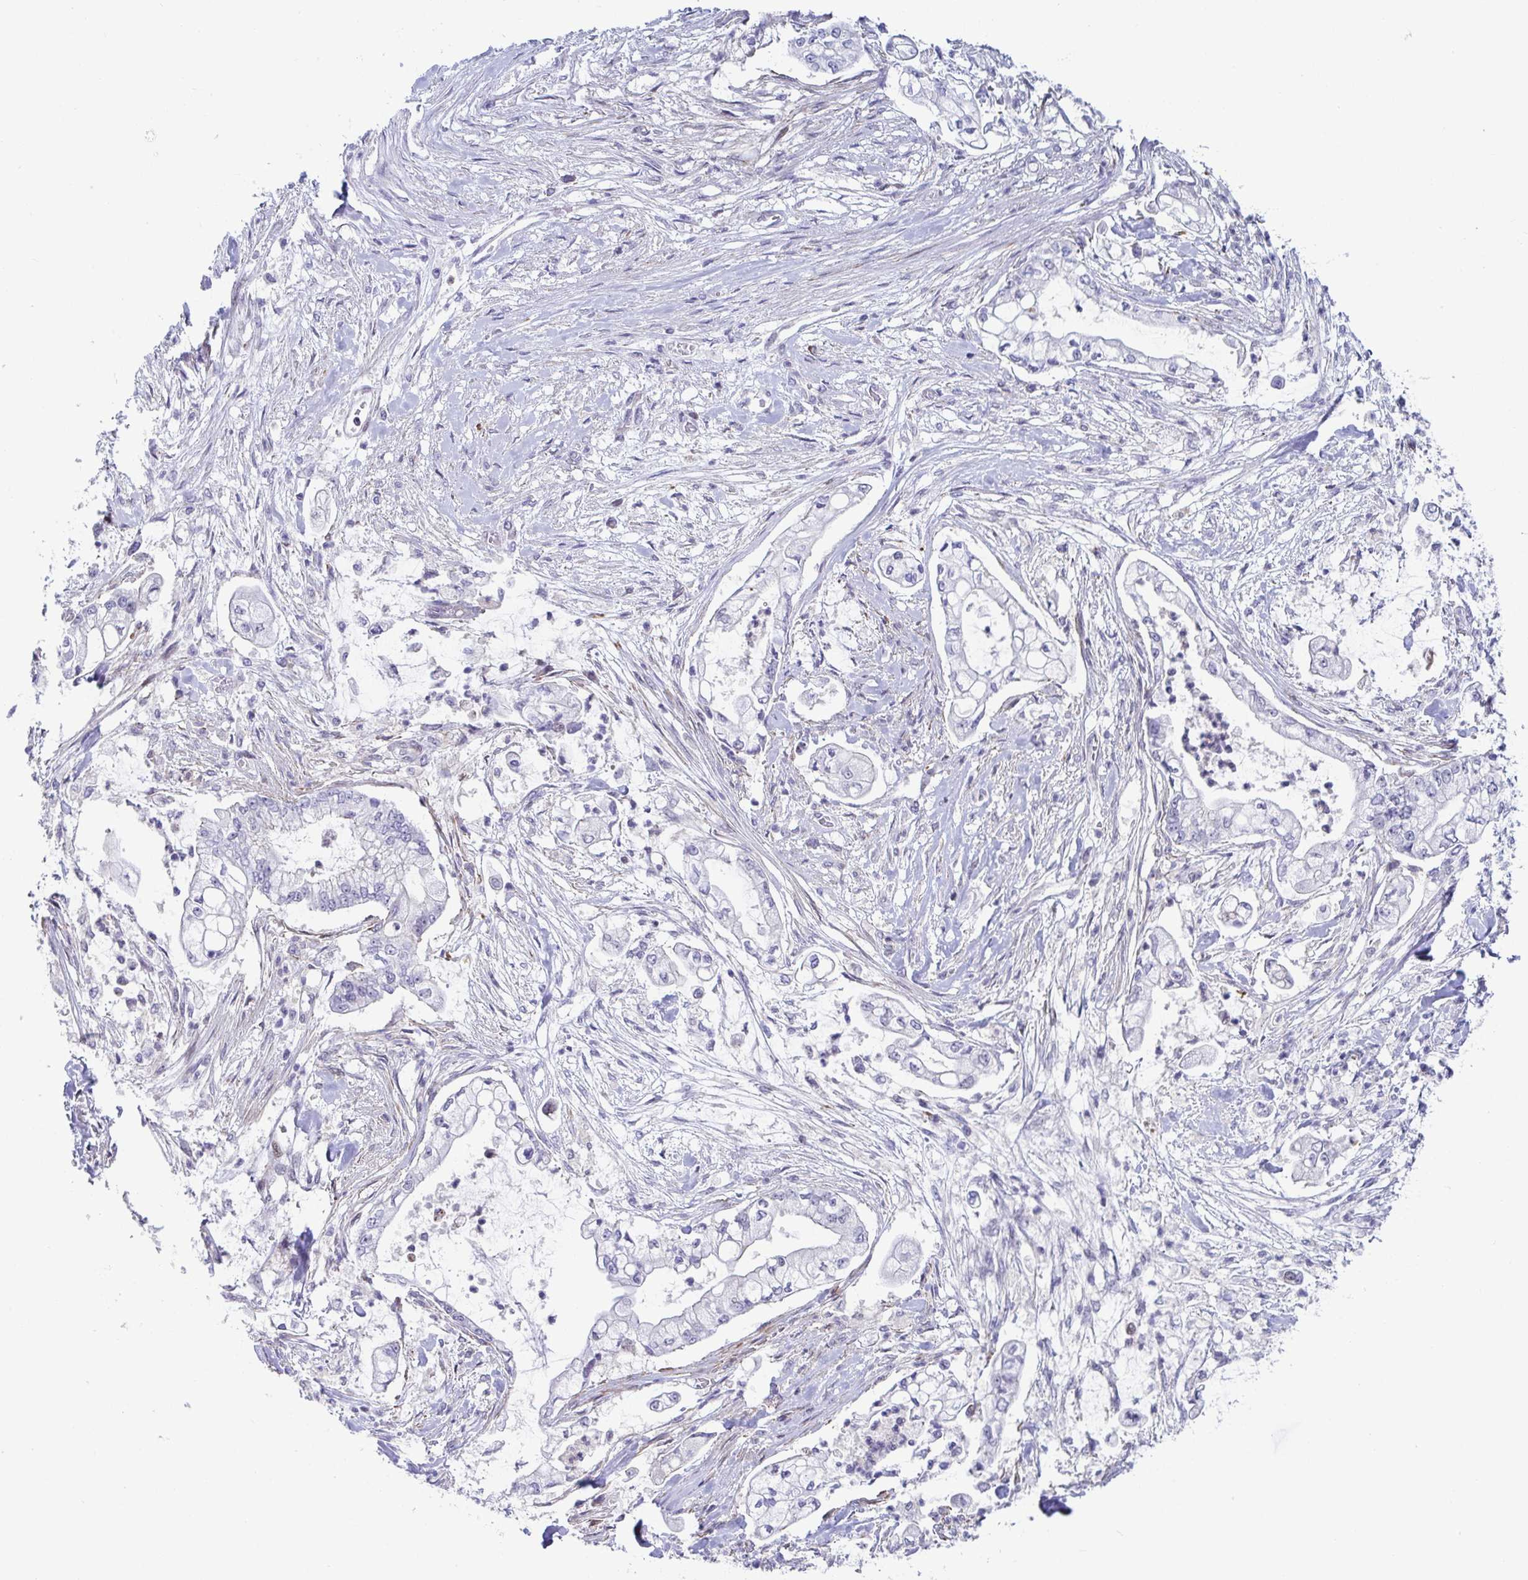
{"staining": {"intensity": "negative", "quantity": "none", "location": "none"}, "tissue": "pancreatic cancer", "cell_type": "Tumor cells", "image_type": "cancer", "snomed": [{"axis": "morphology", "description": "Adenocarcinoma, NOS"}, {"axis": "topography", "description": "Pancreas"}], "caption": "A histopathology image of pancreatic adenocarcinoma stained for a protein displays no brown staining in tumor cells.", "gene": "WDR72", "patient": {"sex": "female", "age": 69}}